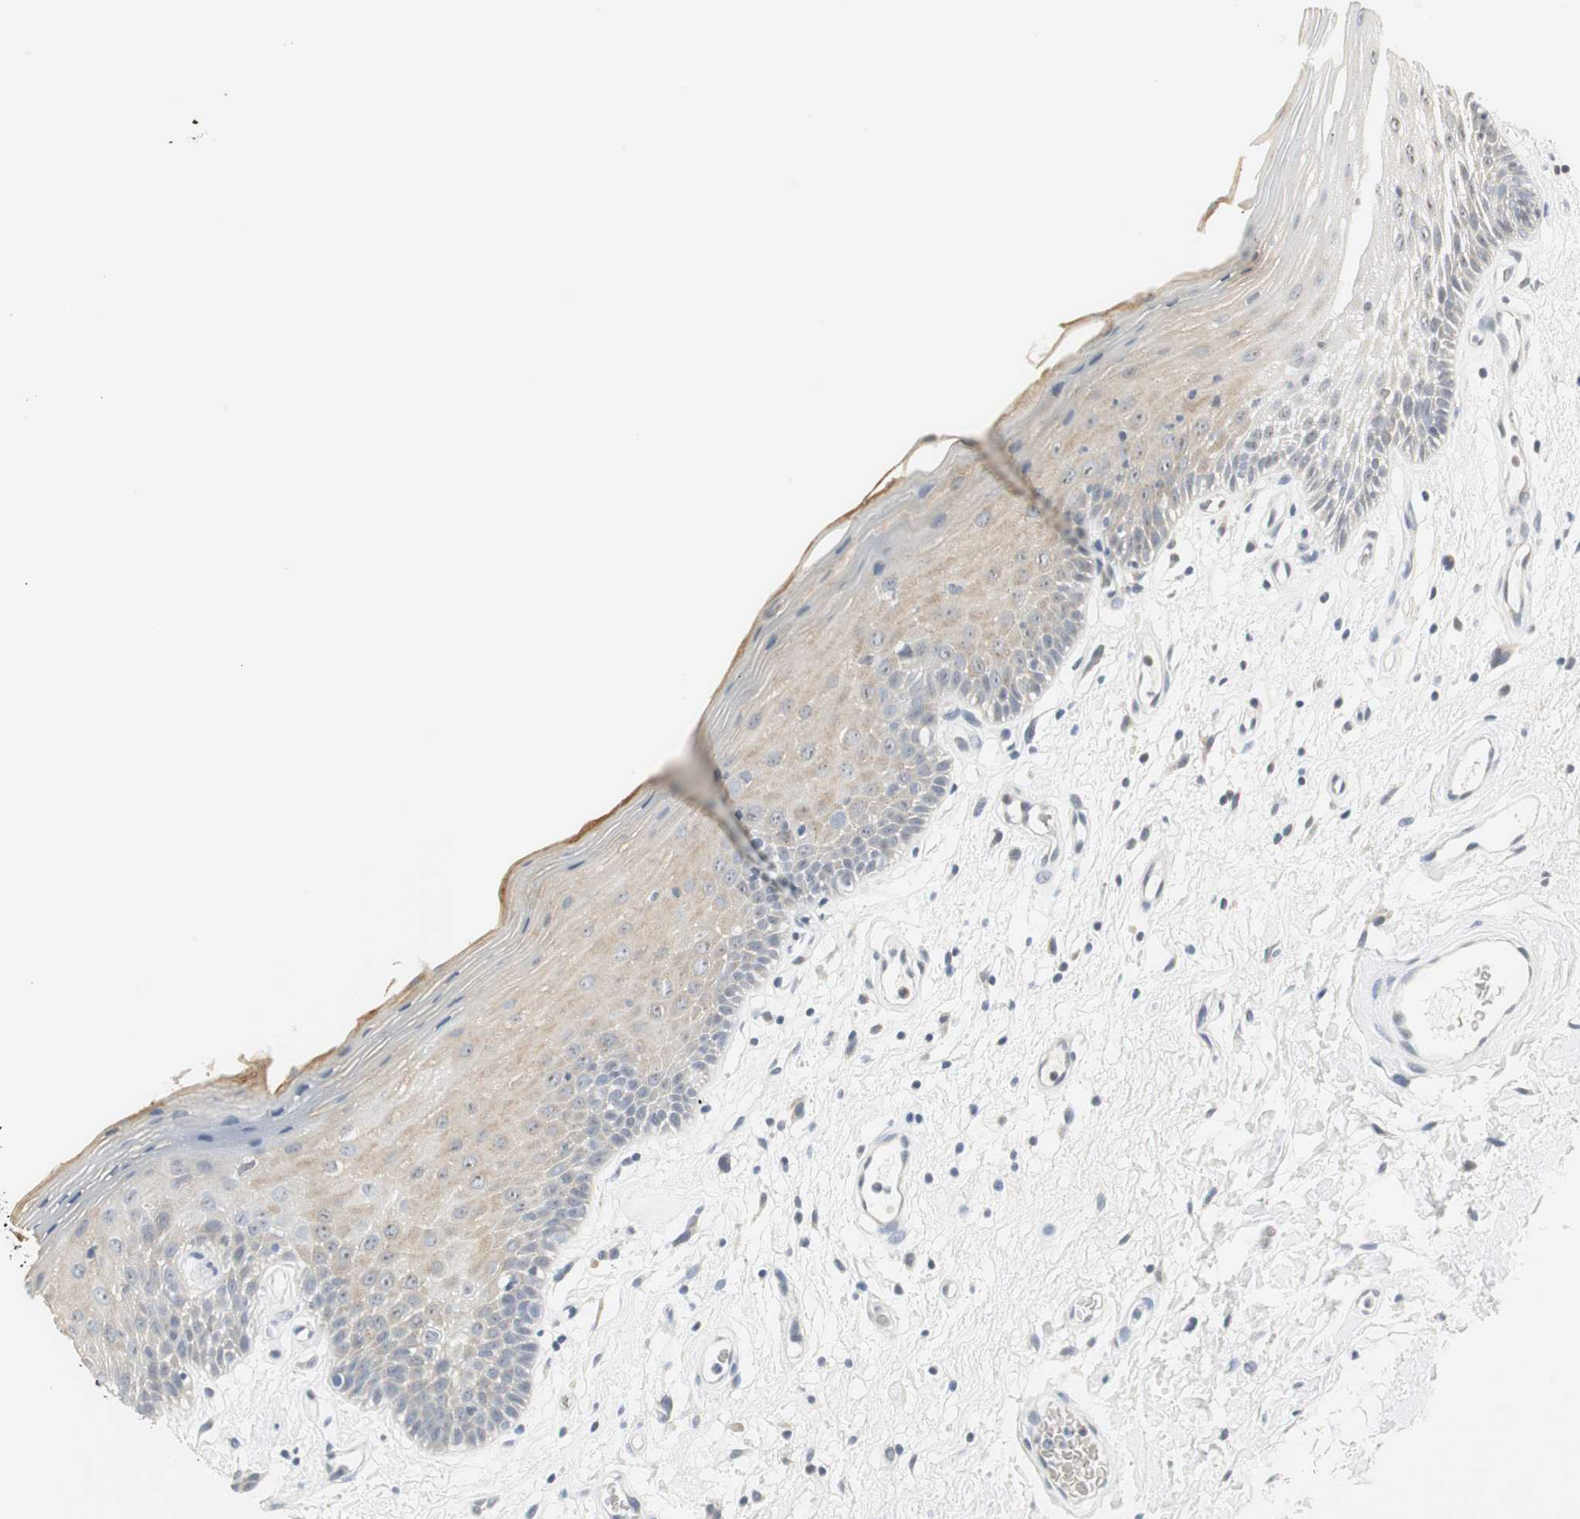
{"staining": {"intensity": "weak", "quantity": ">75%", "location": "cytoplasmic/membranous"}, "tissue": "oral mucosa", "cell_type": "Squamous epithelial cells", "image_type": "normal", "snomed": [{"axis": "morphology", "description": "Normal tissue, NOS"}, {"axis": "morphology", "description": "Squamous cell carcinoma, NOS"}, {"axis": "topography", "description": "Skeletal muscle"}, {"axis": "topography", "description": "Oral tissue"}, {"axis": "topography", "description": "Head-Neck"}], "caption": "Protein staining reveals weak cytoplasmic/membranous positivity in approximately >75% of squamous epithelial cells in normal oral mucosa. The protein is shown in brown color, while the nuclei are stained blue.", "gene": "CCT5", "patient": {"sex": "male", "age": 71}}